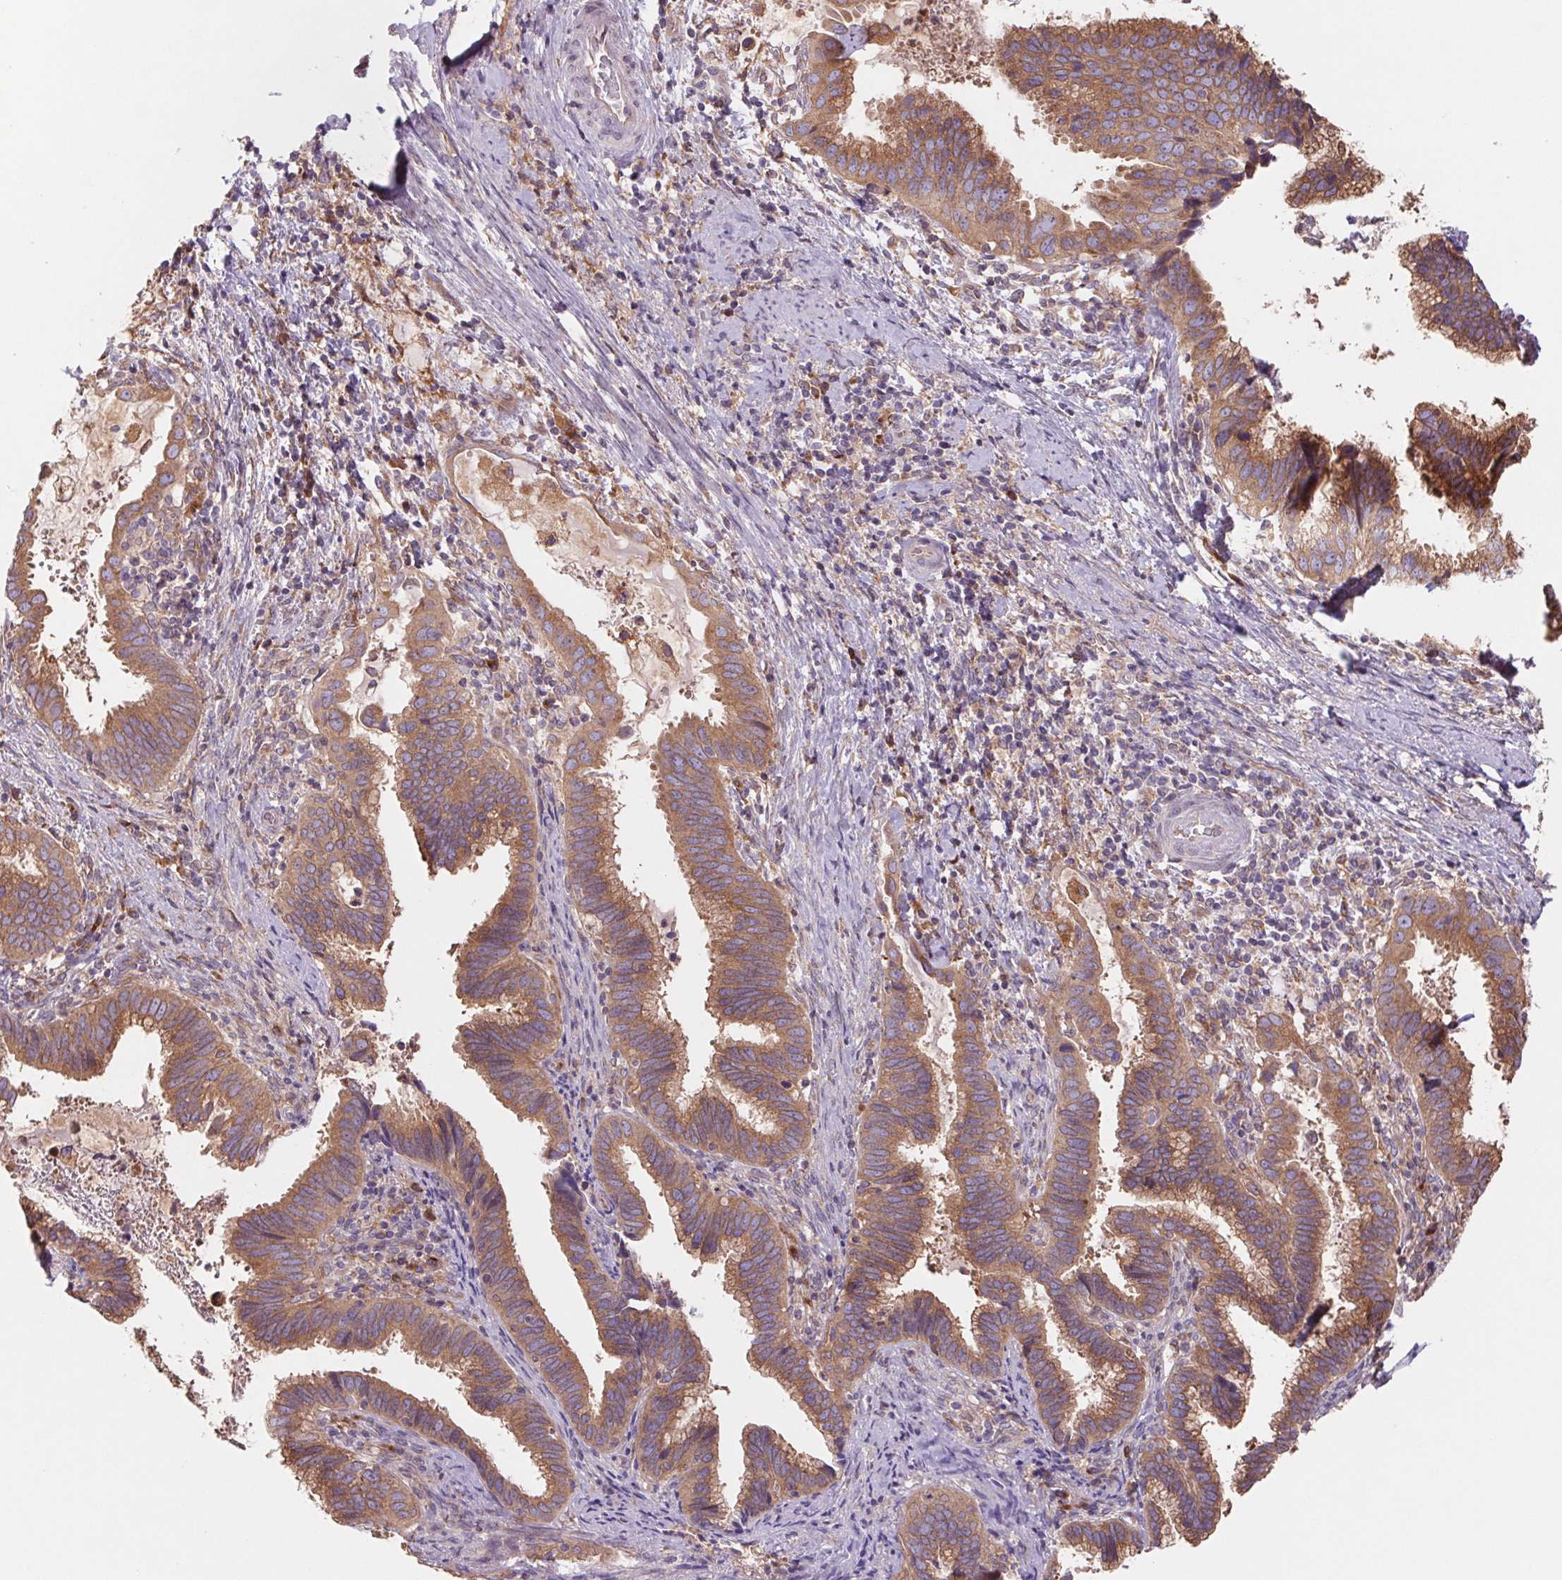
{"staining": {"intensity": "moderate", "quantity": ">75%", "location": "cytoplasmic/membranous"}, "tissue": "cervical cancer", "cell_type": "Tumor cells", "image_type": "cancer", "snomed": [{"axis": "morphology", "description": "Adenocarcinoma, NOS"}, {"axis": "topography", "description": "Cervix"}], "caption": "Immunohistochemical staining of cervical adenocarcinoma demonstrates moderate cytoplasmic/membranous protein positivity in approximately >75% of tumor cells. Ihc stains the protein of interest in brown and the nuclei are stained blue.", "gene": "RAB1A", "patient": {"sex": "female", "age": 56}}